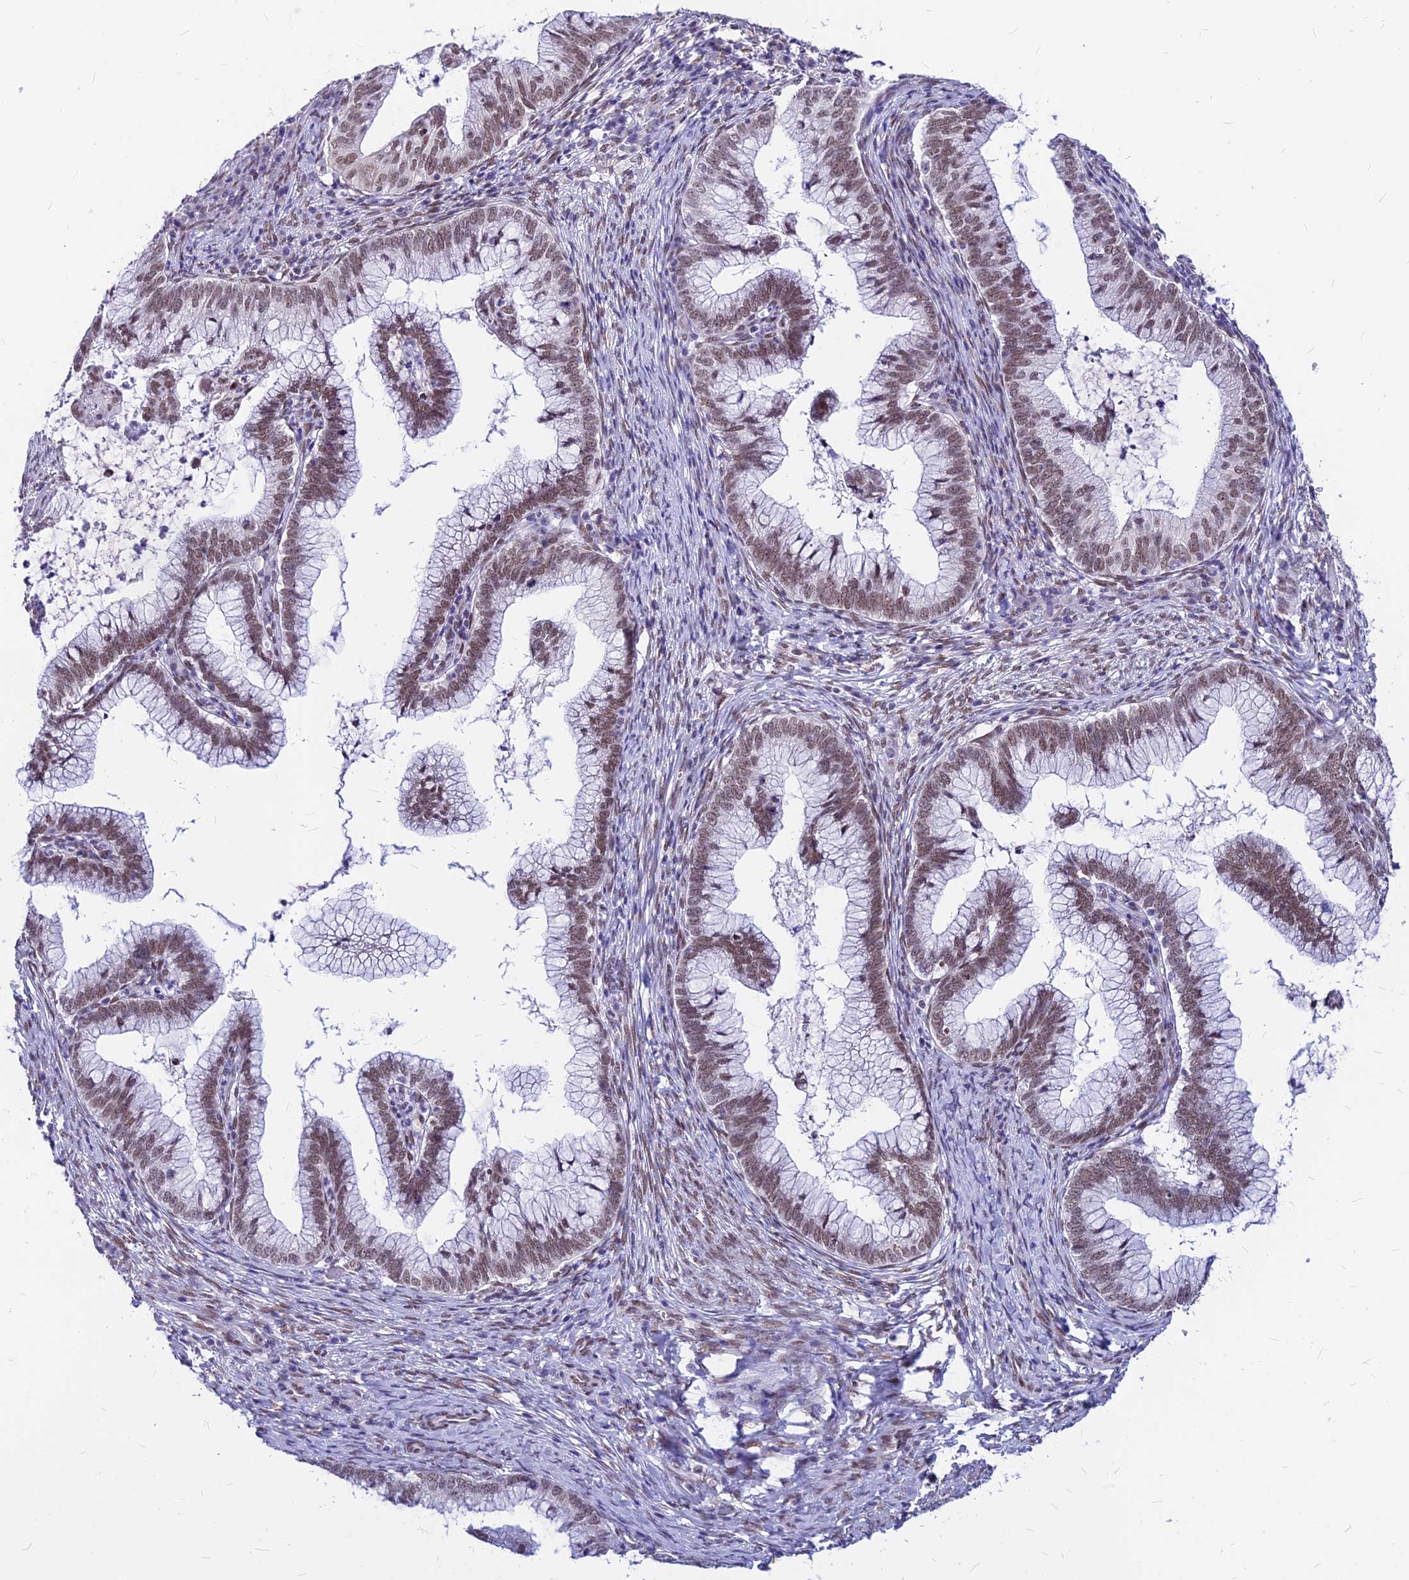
{"staining": {"intensity": "moderate", "quantity": ">75%", "location": "nuclear"}, "tissue": "cervical cancer", "cell_type": "Tumor cells", "image_type": "cancer", "snomed": [{"axis": "morphology", "description": "Adenocarcinoma, NOS"}, {"axis": "topography", "description": "Cervix"}], "caption": "The photomicrograph reveals immunohistochemical staining of cervical cancer (adenocarcinoma). There is moderate nuclear staining is identified in approximately >75% of tumor cells. (Brightfield microscopy of DAB IHC at high magnification).", "gene": "KCTD13", "patient": {"sex": "female", "age": 36}}